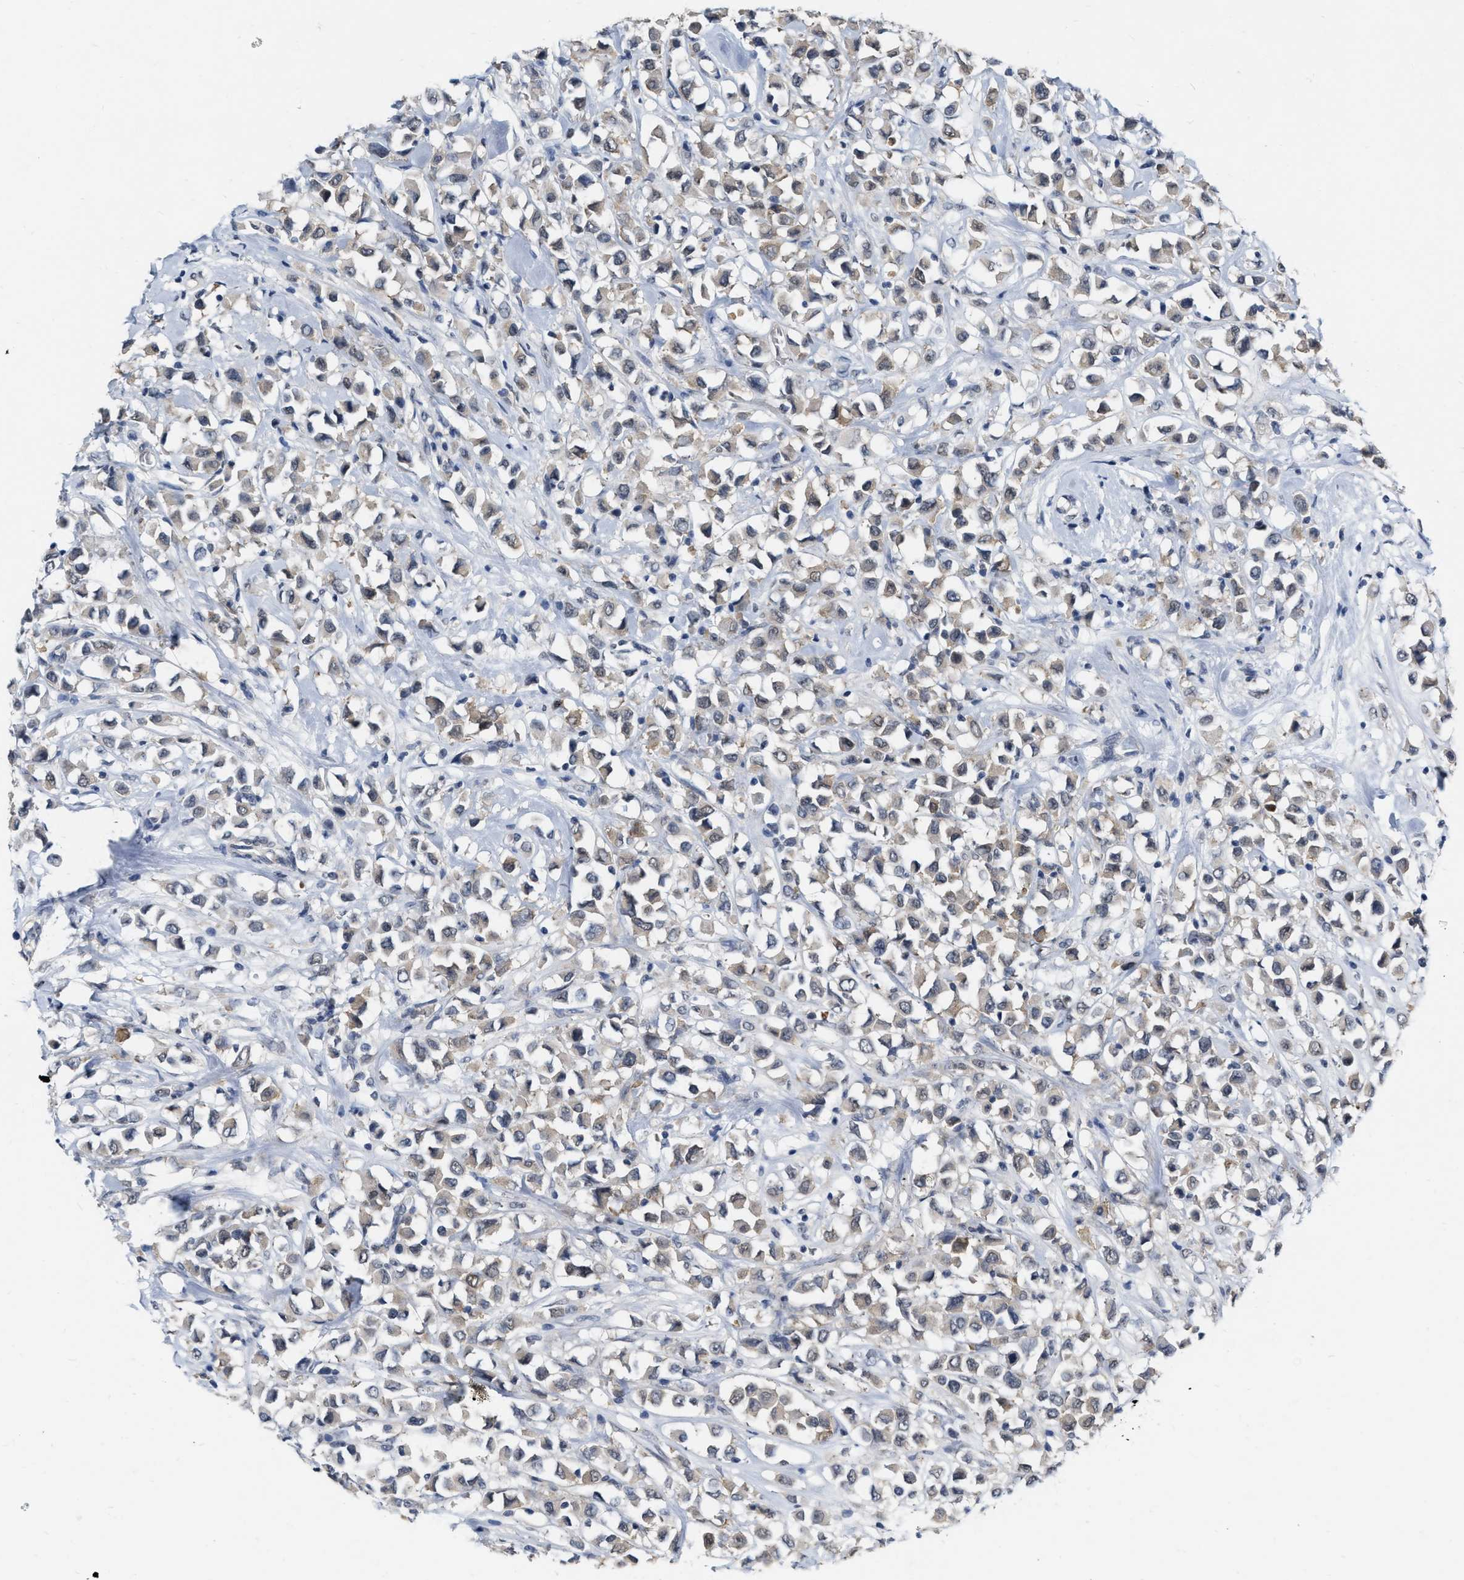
{"staining": {"intensity": "weak", "quantity": ">75%", "location": "cytoplasmic/membranous"}, "tissue": "breast cancer", "cell_type": "Tumor cells", "image_type": "cancer", "snomed": [{"axis": "morphology", "description": "Duct carcinoma"}, {"axis": "topography", "description": "Breast"}], "caption": "A brown stain shows weak cytoplasmic/membranous staining of a protein in human breast cancer tumor cells.", "gene": "RUVBL1", "patient": {"sex": "female", "age": 61}}